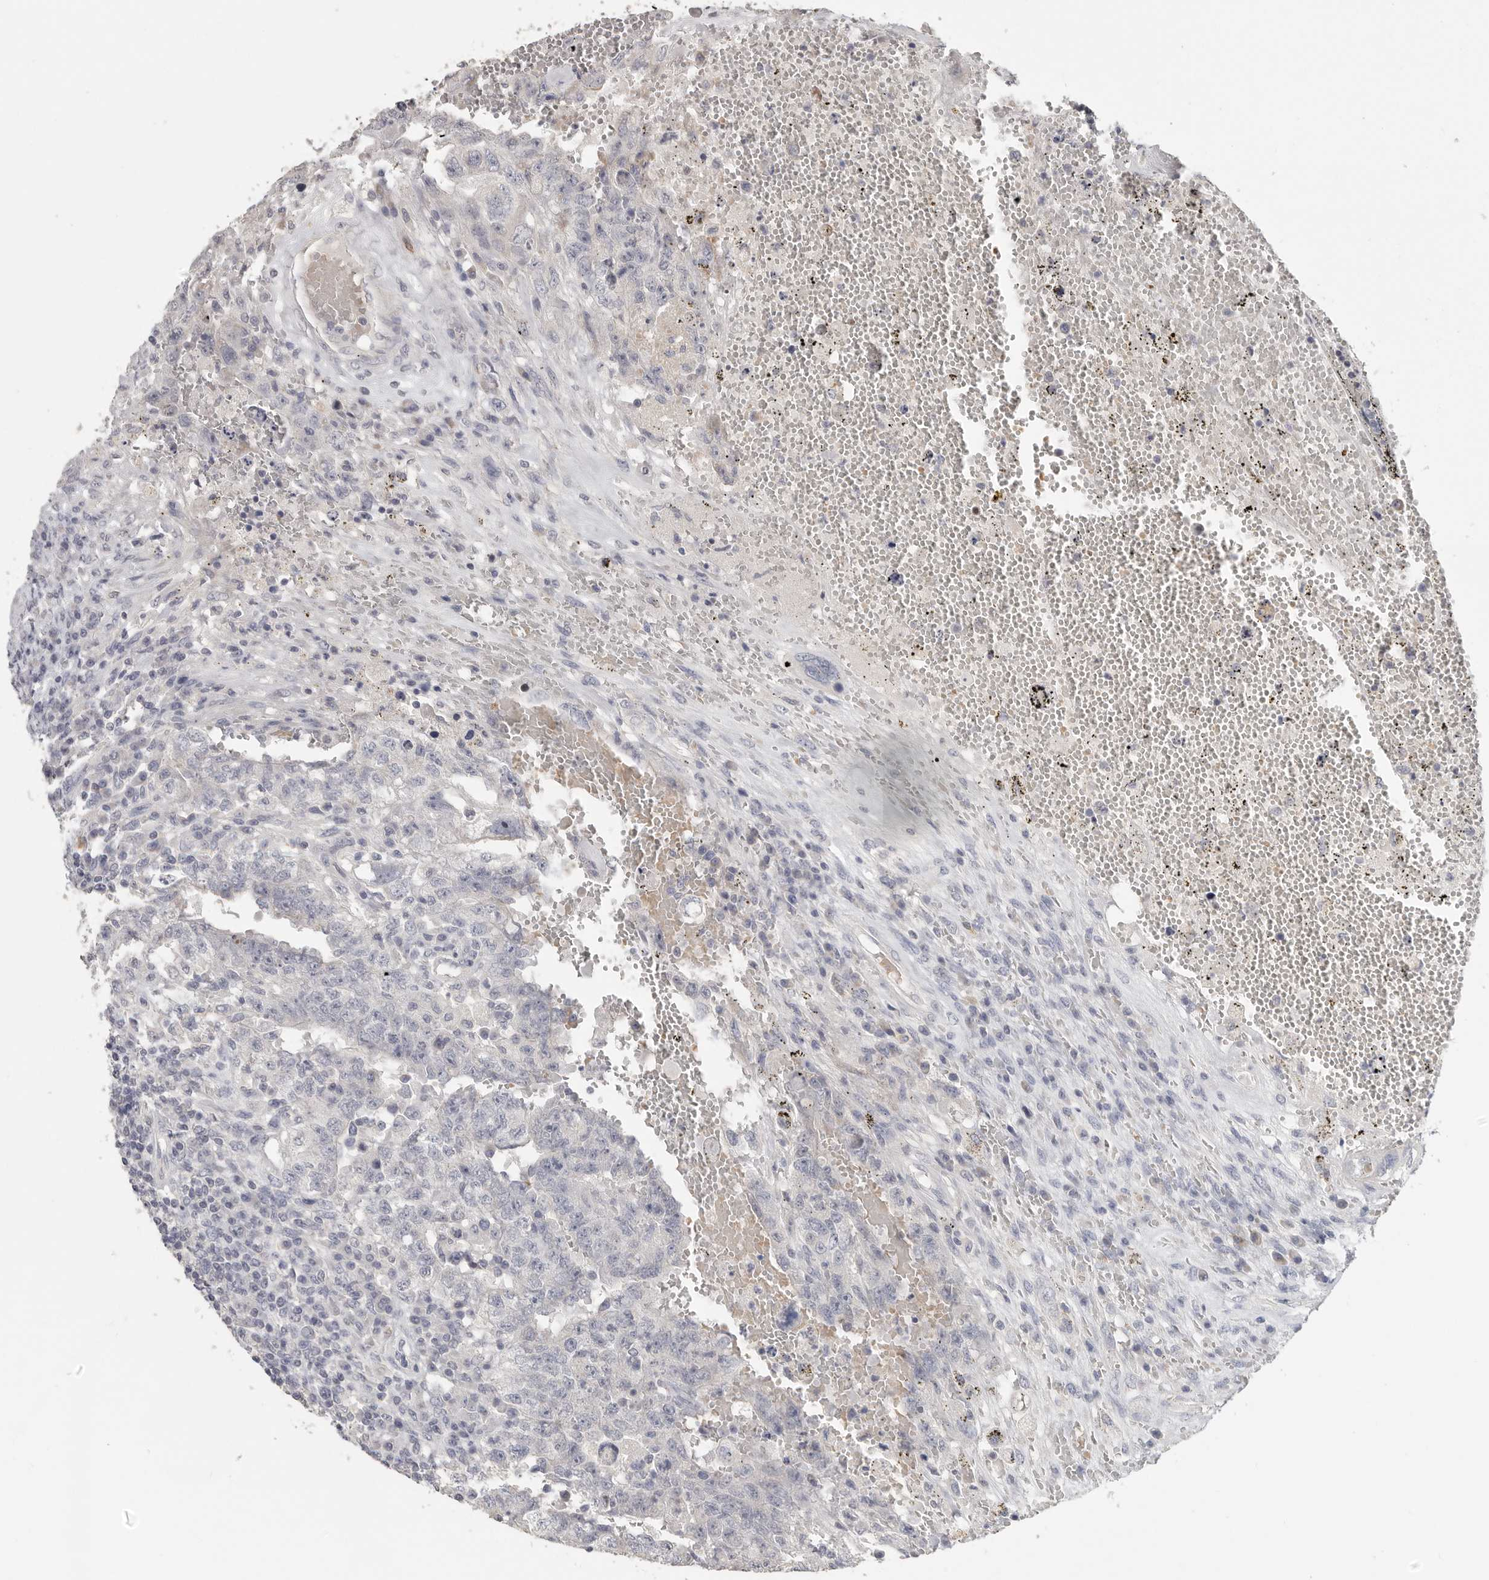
{"staining": {"intensity": "negative", "quantity": "none", "location": "none"}, "tissue": "testis cancer", "cell_type": "Tumor cells", "image_type": "cancer", "snomed": [{"axis": "morphology", "description": "Carcinoma, Embryonal, NOS"}, {"axis": "topography", "description": "Testis"}], "caption": "Immunohistochemical staining of human testis cancer (embryonal carcinoma) demonstrates no significant staining in tumor cells.", "gene": "DNAJC11", "patient": {"sex": "male", "age": 26}}